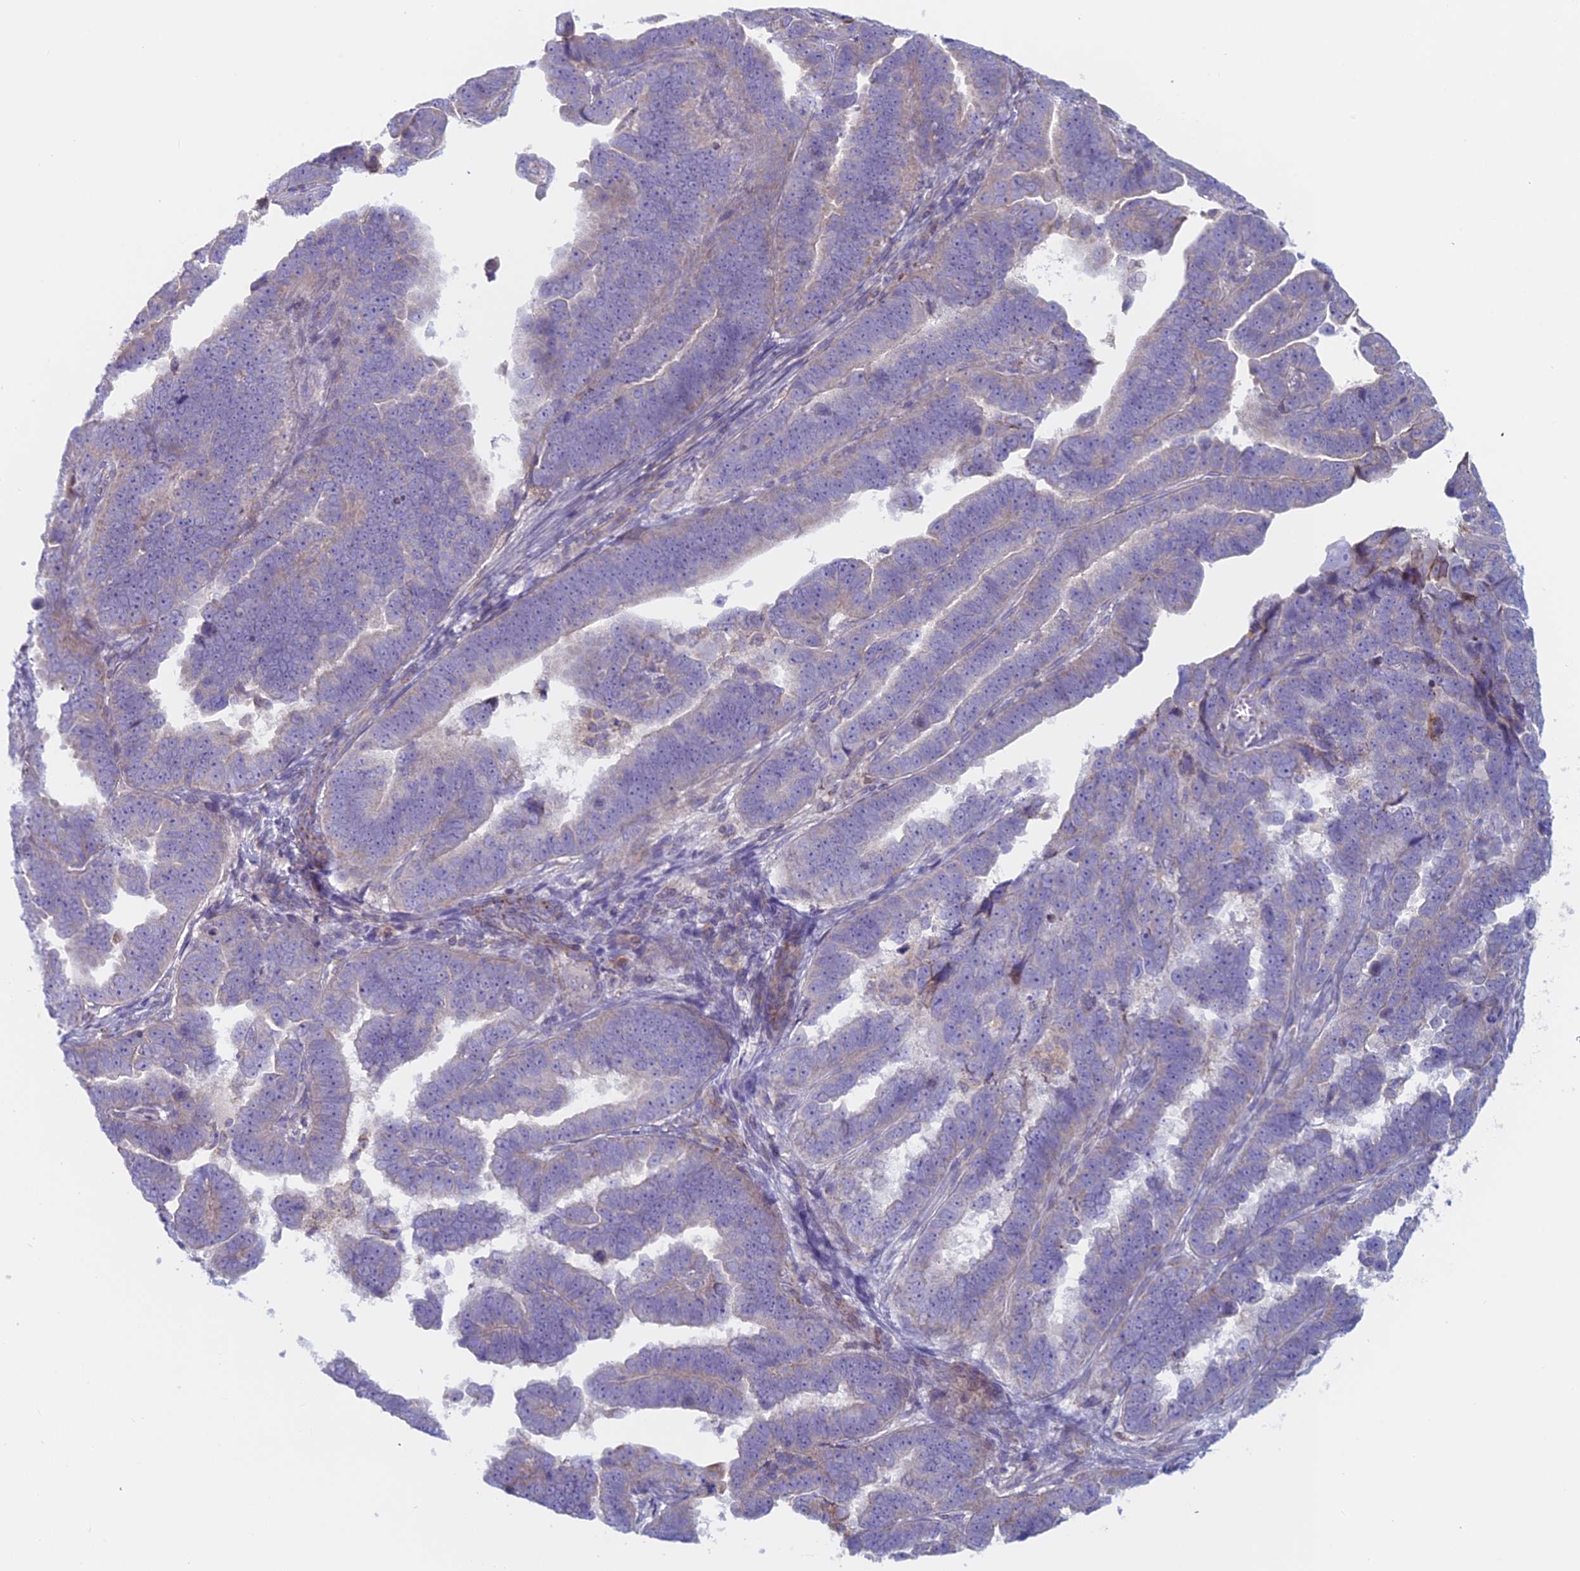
{"staining": {"intensity": "negative", "quantity": "none", "location": "none"}, "tissue": "endometrial cancer", "cell_type": "Tumor cells", "image_type": "cancer", "snomed": [{"axis": "morphology", "description": "Adenocarcinoma, NOS"}, {"axis": "topography", "description": "Endometrium"}], "caption": "There is no significant expression in tumor cells of endometrial cancer (adenocarcinoma).", "gene": "IFTAP", "patient": {"sex": "female", "age": 75}}